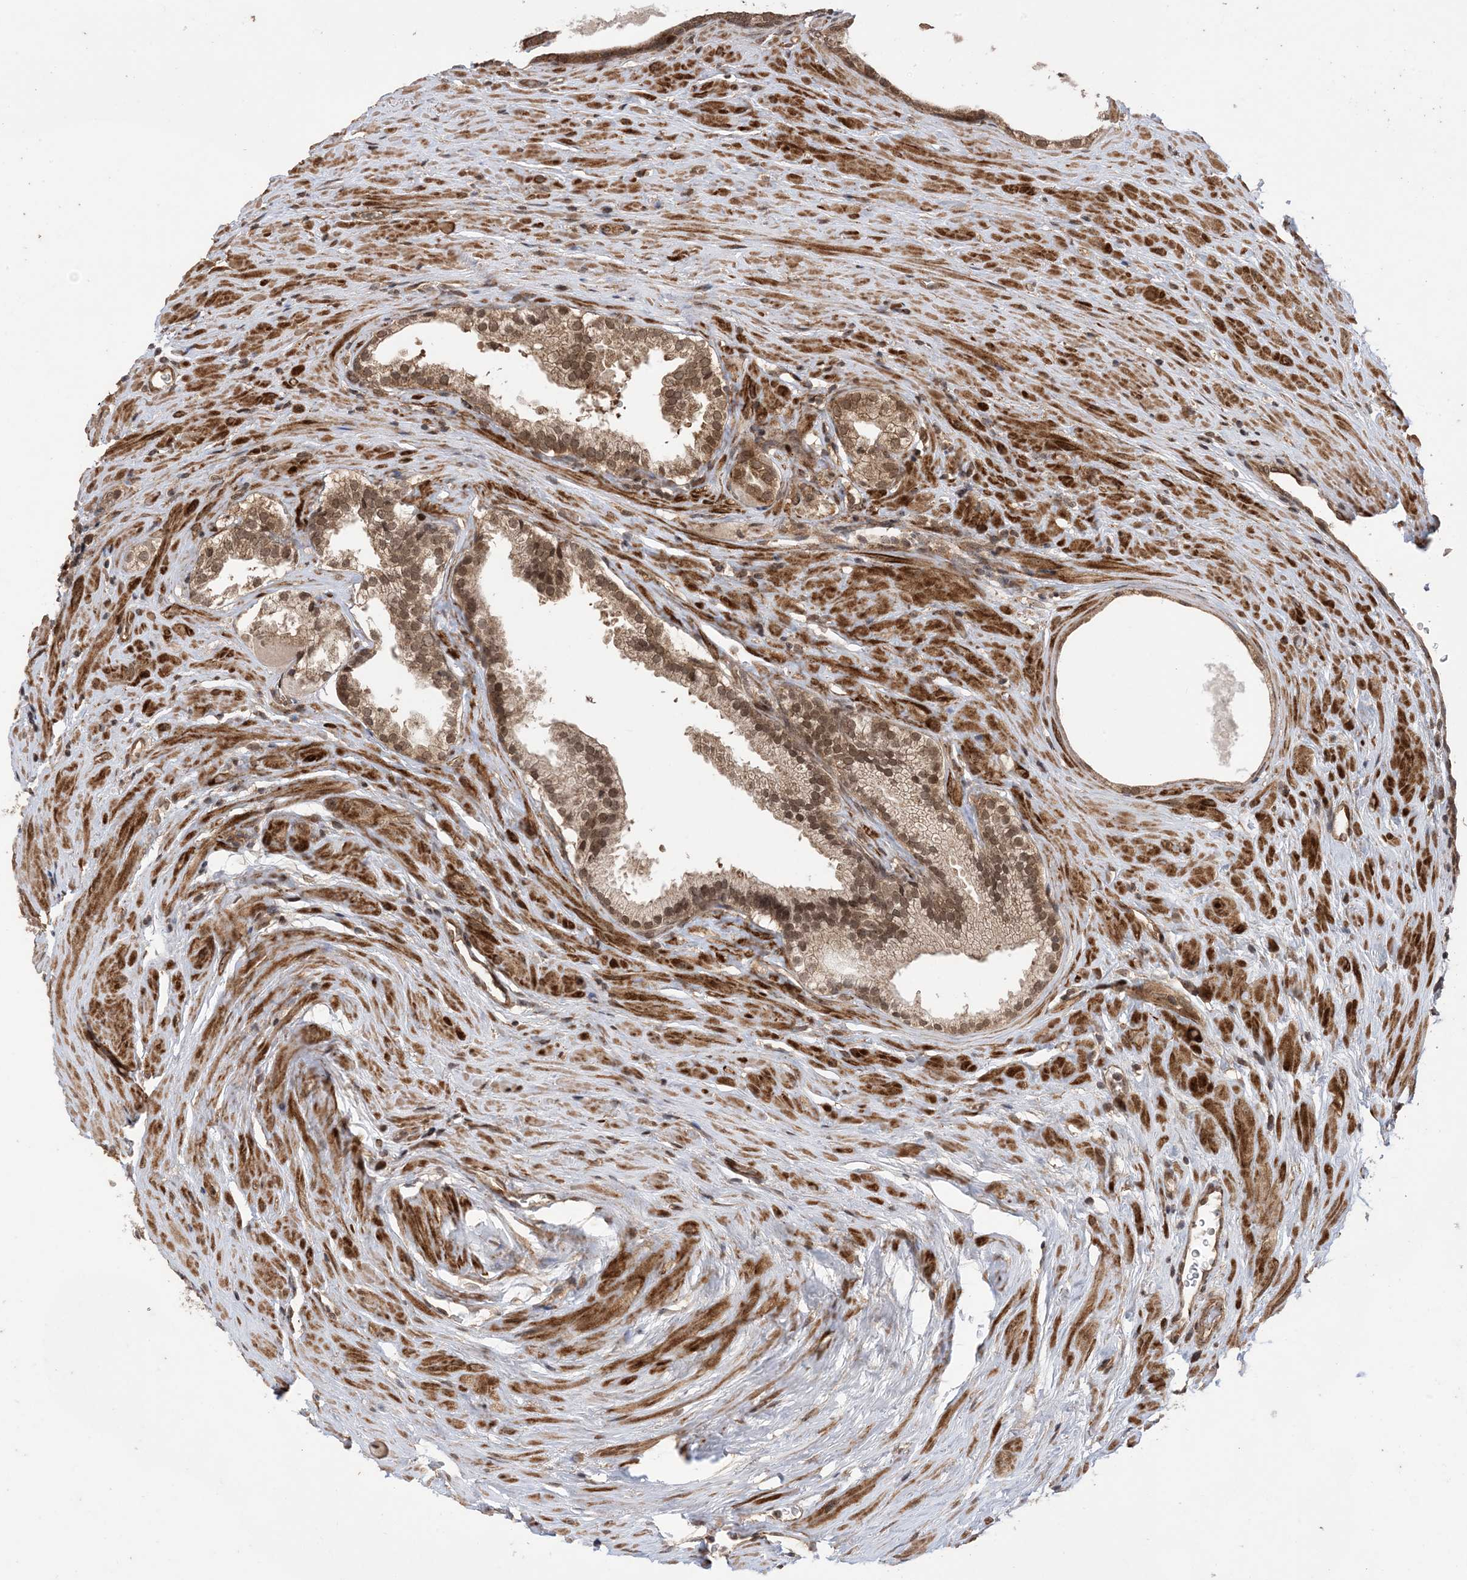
{"staining": {"intensity": "moderate", "quantity": ">75%", "location": "nuclear"}, "tissue": "prostate cancer", "cell_type": "Tumor cells", "image_type": "cancer", "snomed": [{"axis": "morphology", "description": "Adenocarcinoma, High grade"}, {"axis": "topography", "description": "Prostate"}], "caption": "Protein staining displays moderate nuclear staining in about >75% of tumor cells in prostate cancer. The staining was performed using DAB, with brown indicating positive protein expression. Nuclei are stained blue with hematoxylin.", "gene": "ZNF511", "patient": {"sex": "male", "age": 73}}